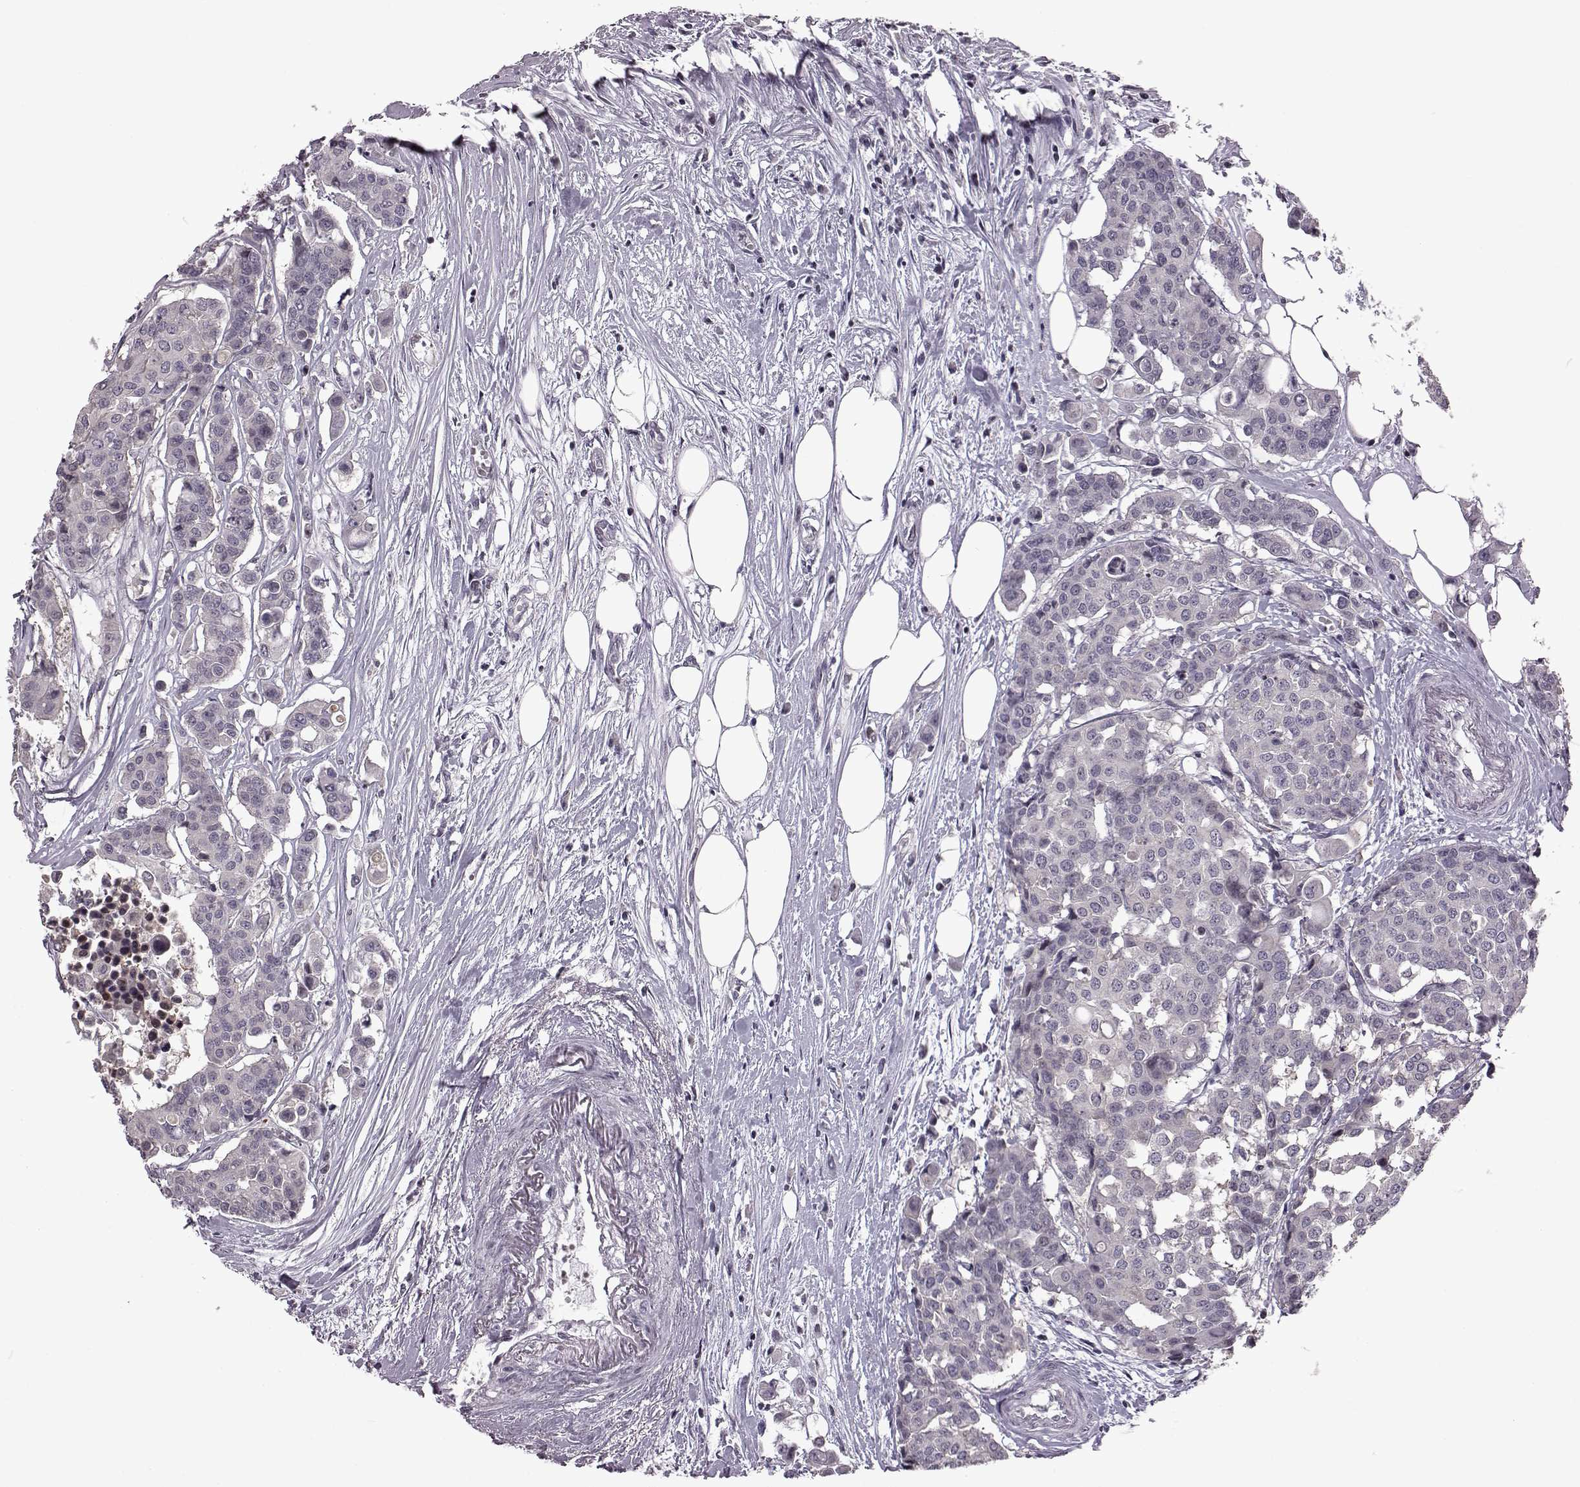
{"staining": {"intensity": "negative", "quantity": "none", "location": "none"}, "tissue": "carcinoid", "cell_type": "Tumor cells", "image_type": "cancer", "snomed": [{"axis": "morphology", "description": "Carcinoid, malignant, NOS"}, {"axis": "topography", "description": "Colon"}], "caption": "High magnification brightfield microscopy of carcinoid (malignant) stained with DAB (brown) and counterstained with hematoxylin (blue): tumor cells show no significant positivity.", "gene": "GAL", "patient": {"sex": "male", "age": 81}}